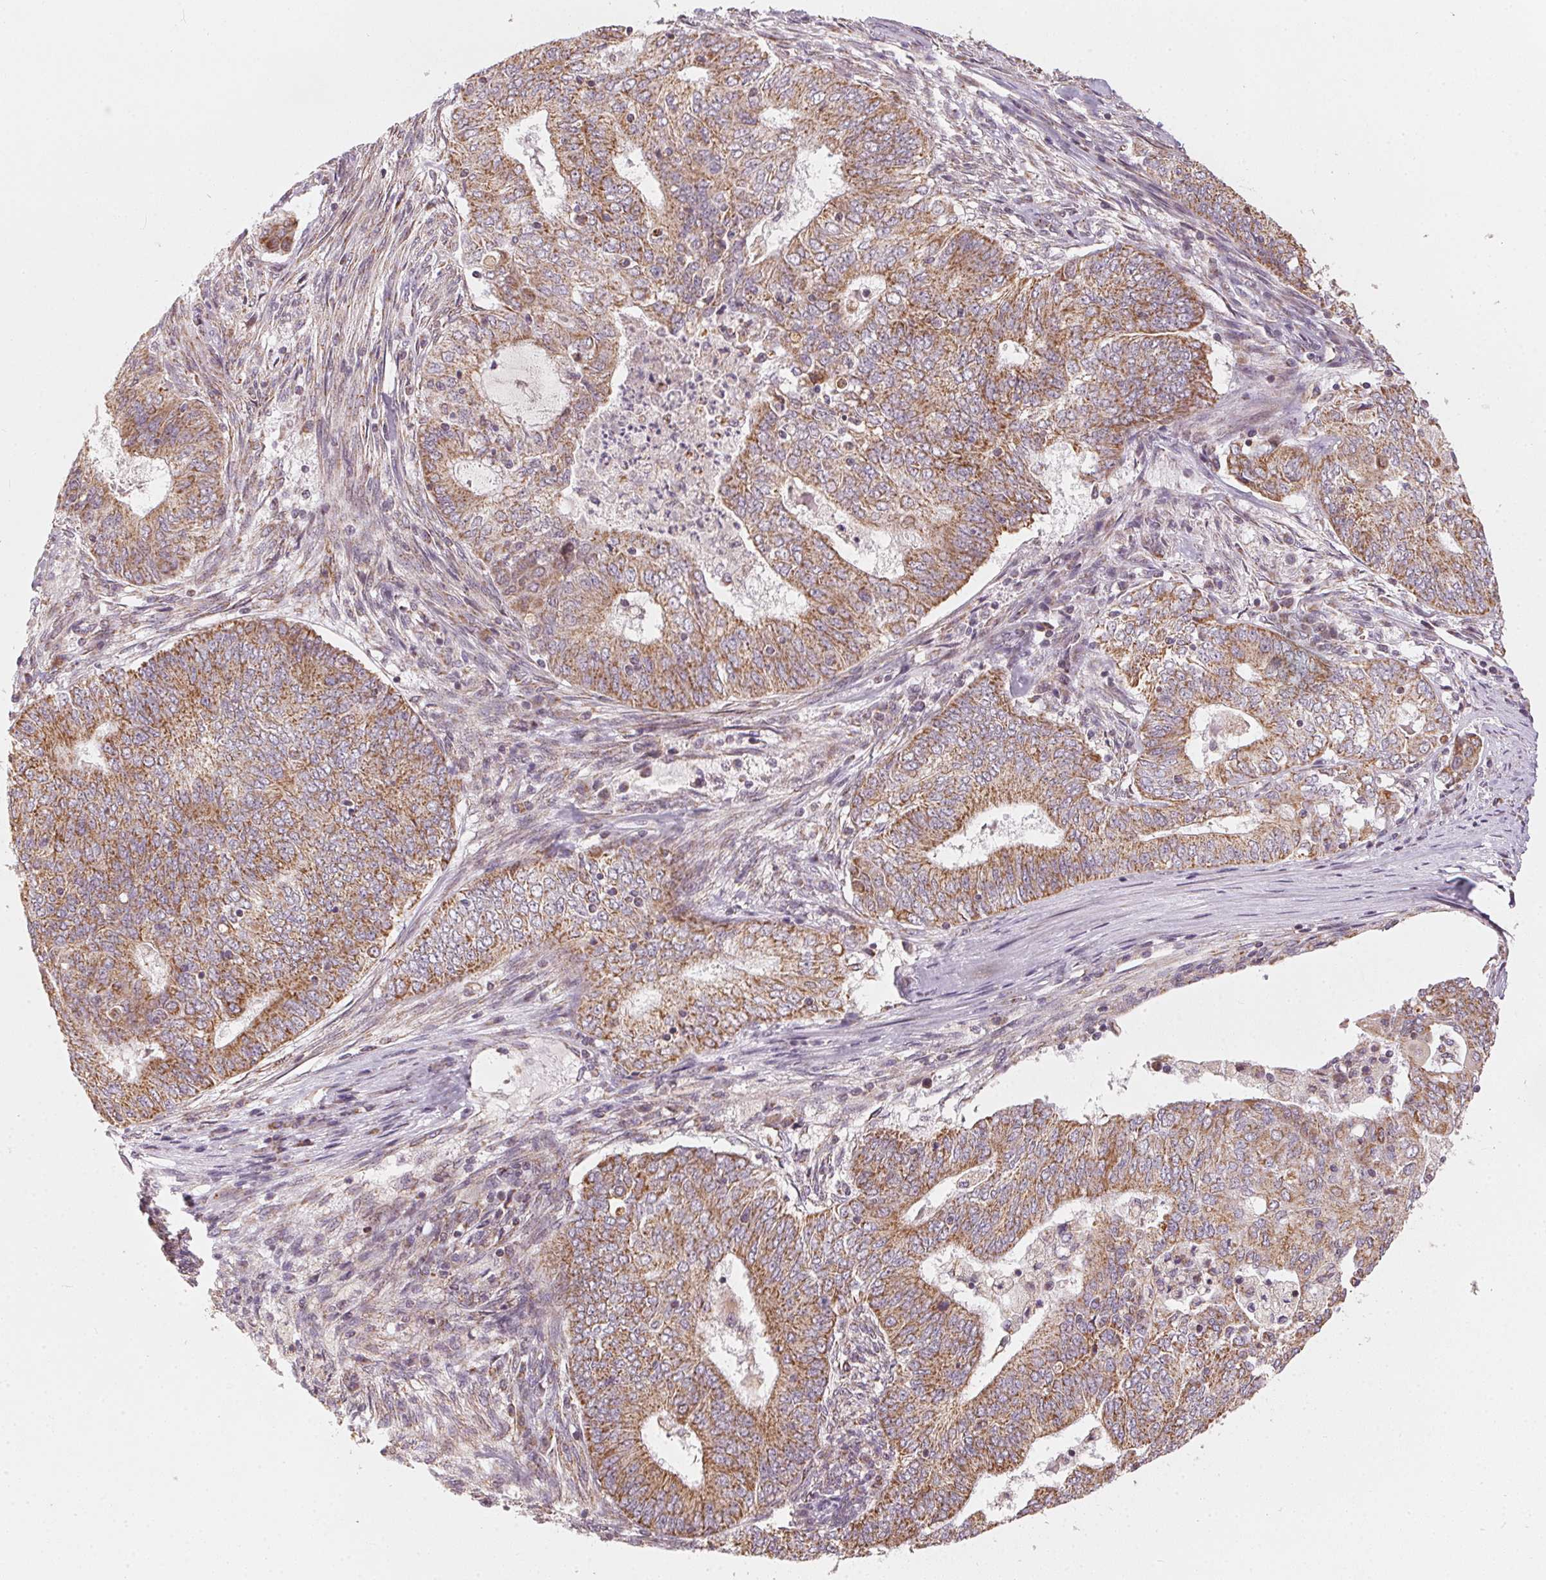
{"staining": {"intensity": "moderate", "quantity": ">75%", "location": "cytoplasmic/membranous"}, "tissue": "endometrial cancer", "cell_type": "Tumor cells", "image_type": "cancer", "snomed": [{"axis": "morphology", "description": "Adenocarcinoma, NOS"}, {"axis": "topography", "description": "Endometrium"}], "caption": "Immunohistochemical staining of human endometrial cancer shows medium levels of moderate cytoplasmic/membranous protein positivity in approximately >75% of tumor cells.", "gene": "MATCAP1", "patient": {"sex": "female", "age": 62}}